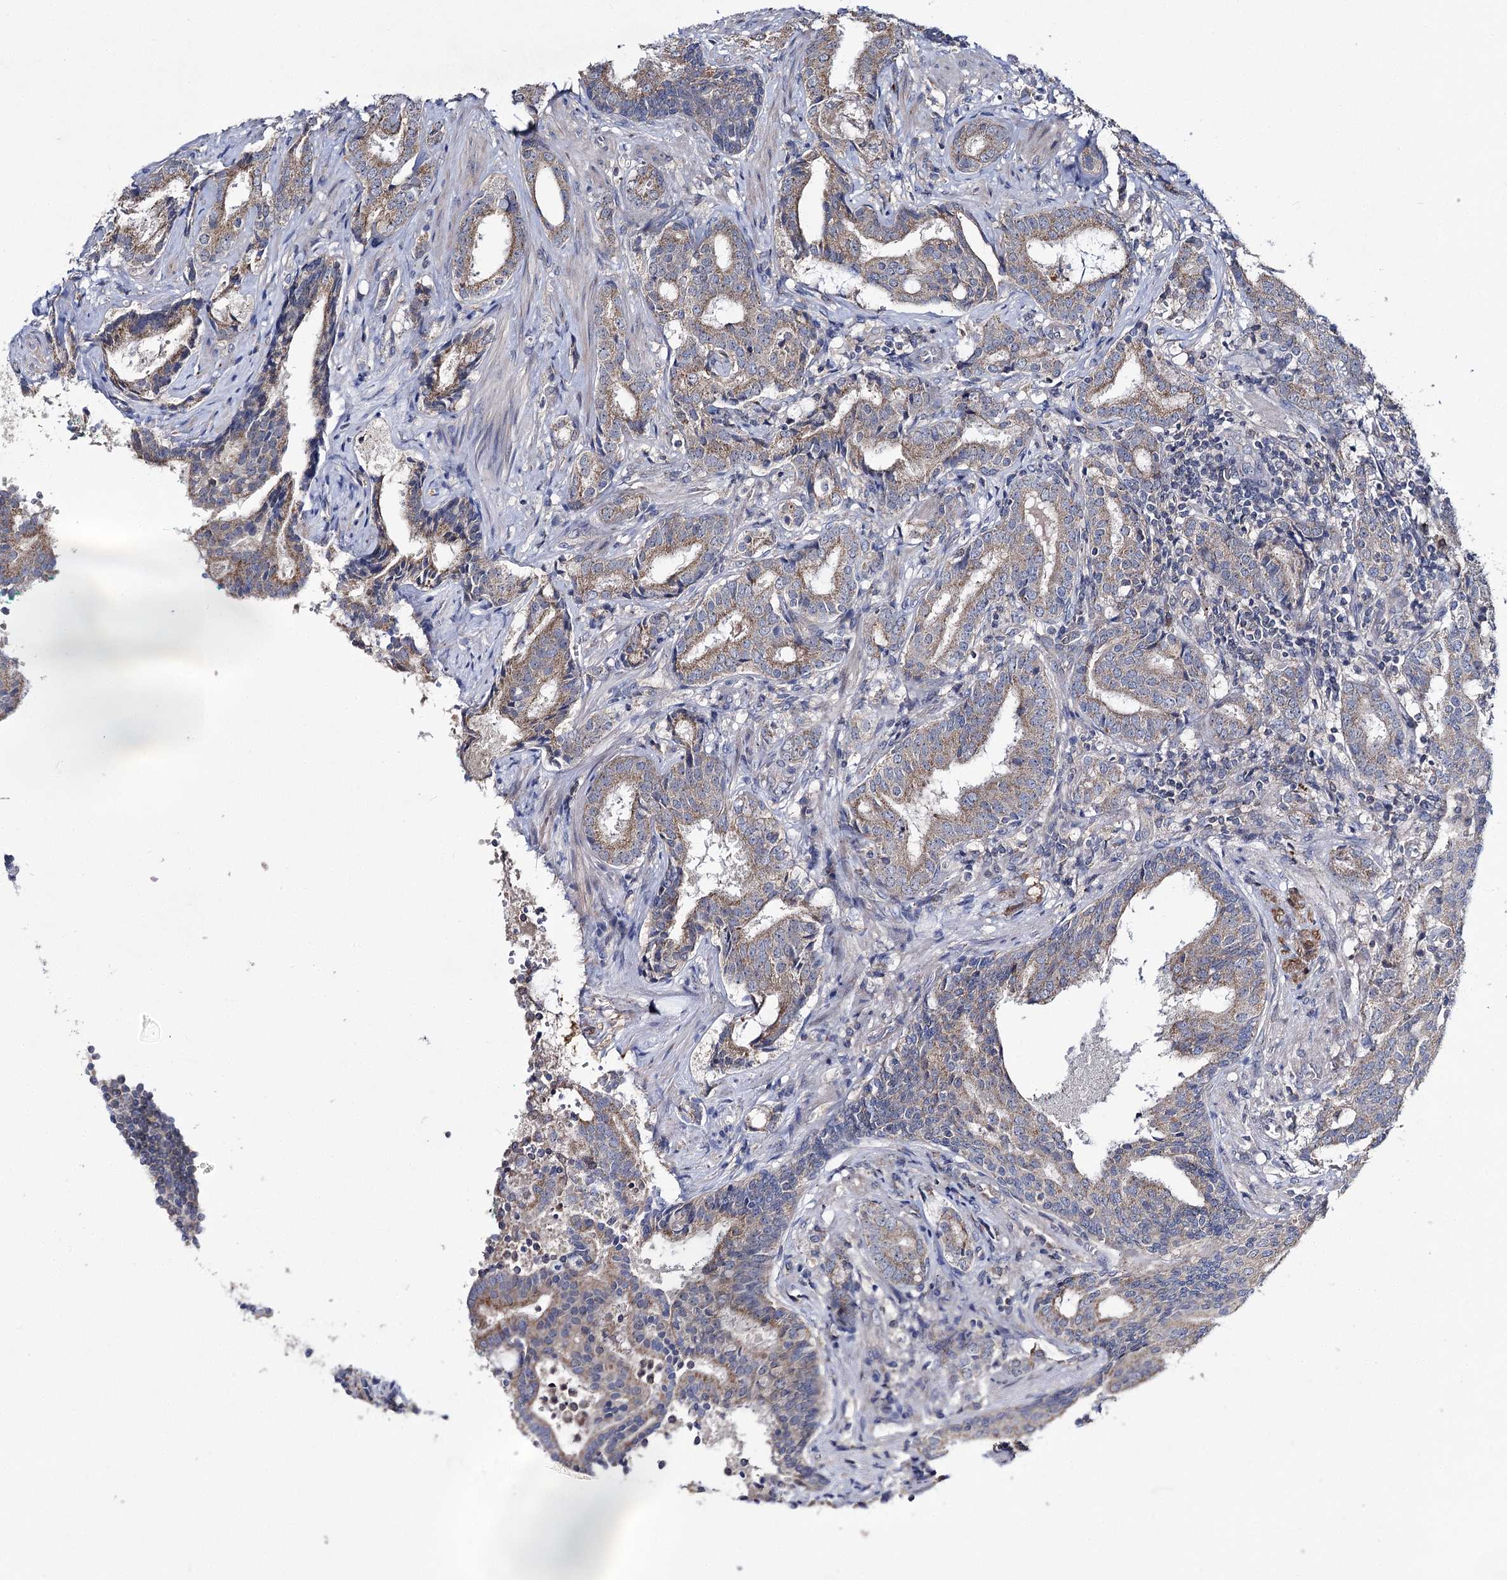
{"staining": {"intensity": "weak", "quantity": ">75%", "location": "cytoplasmic/membranous"}, "tissue": "prostate cancer", "cell_type": "Tumor cells", "image_type": "cancer", "snomed": [{"axis": "morphology", "description": "Adenocarcinoma, High grade"}, {"axis": "topography", "description": "Prostate"}], "caption": "Adenocarcinoma (high-grade) (prostate) stained with immunohistochemistry (IHC) demonstrates weak cytoplasmic/membranous staining in about >75% of tumor cells.", "gene": "AURKC", "patient": {"sex": "male", "age": 63}}